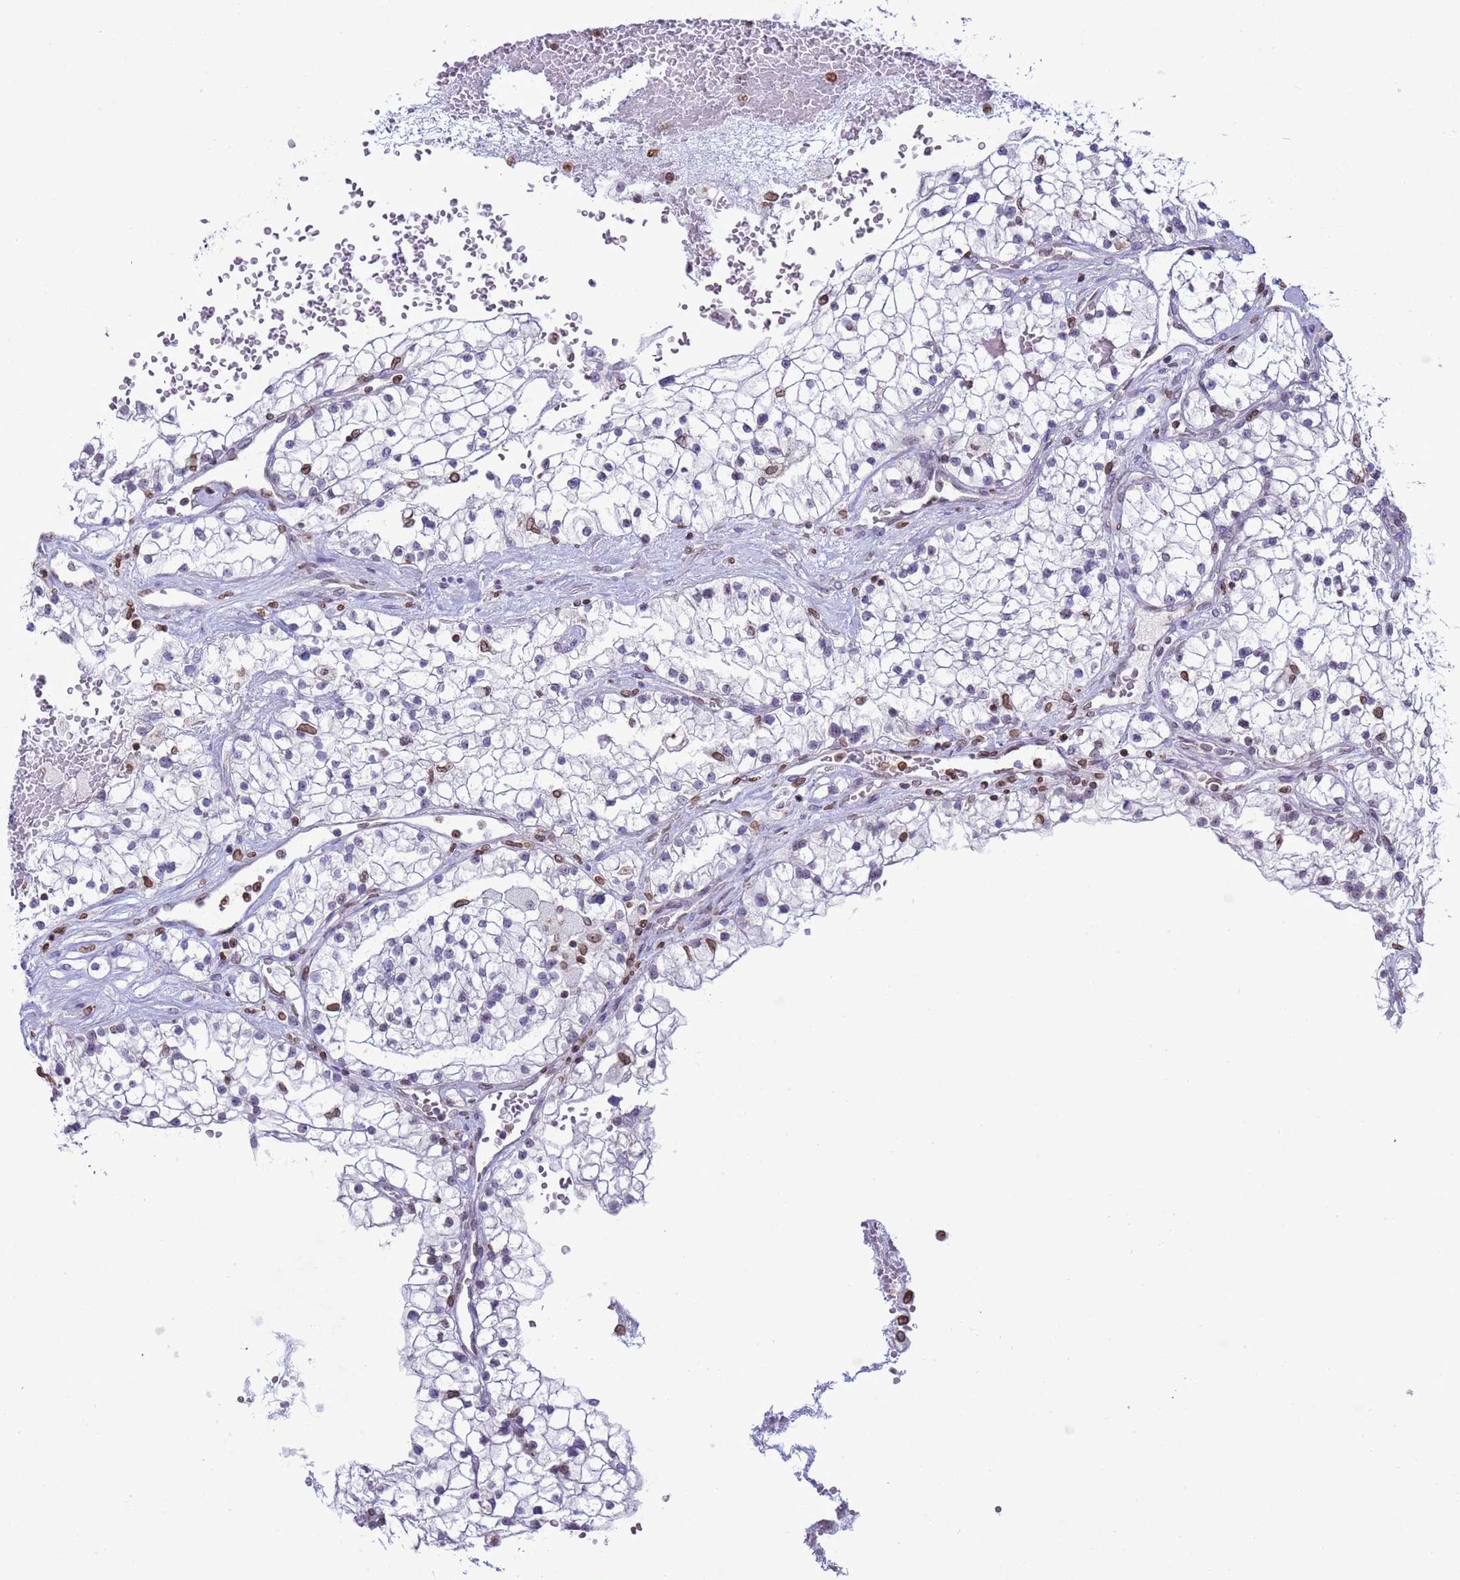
{"staining": {"intensity": "moderate", "quantity": "<25%", "location": "nuclear"}, "tissue": "renal cancer", "cell_type": "Tumor cells", "image_type": "cancer", "snomed": [{"axis": "morphology", "description": "Normal tissue, NOS"}, {"axis": "morphology", "description": "Adenocarcinoma, NOS"}, {"axis": "topography", "description": "Kidney"}], "caption": "The photomicrograph displays staining of adenocarcinoma (renal), revealing moderate nuclear protein staining (brown color) within tumor cells. (DAB (3,3'-diaminobenzidine) = brown stain, brightfield microscopy at high magnification).", "gene": "DHX37", "patient": {"sex": "male", "age": 68}}